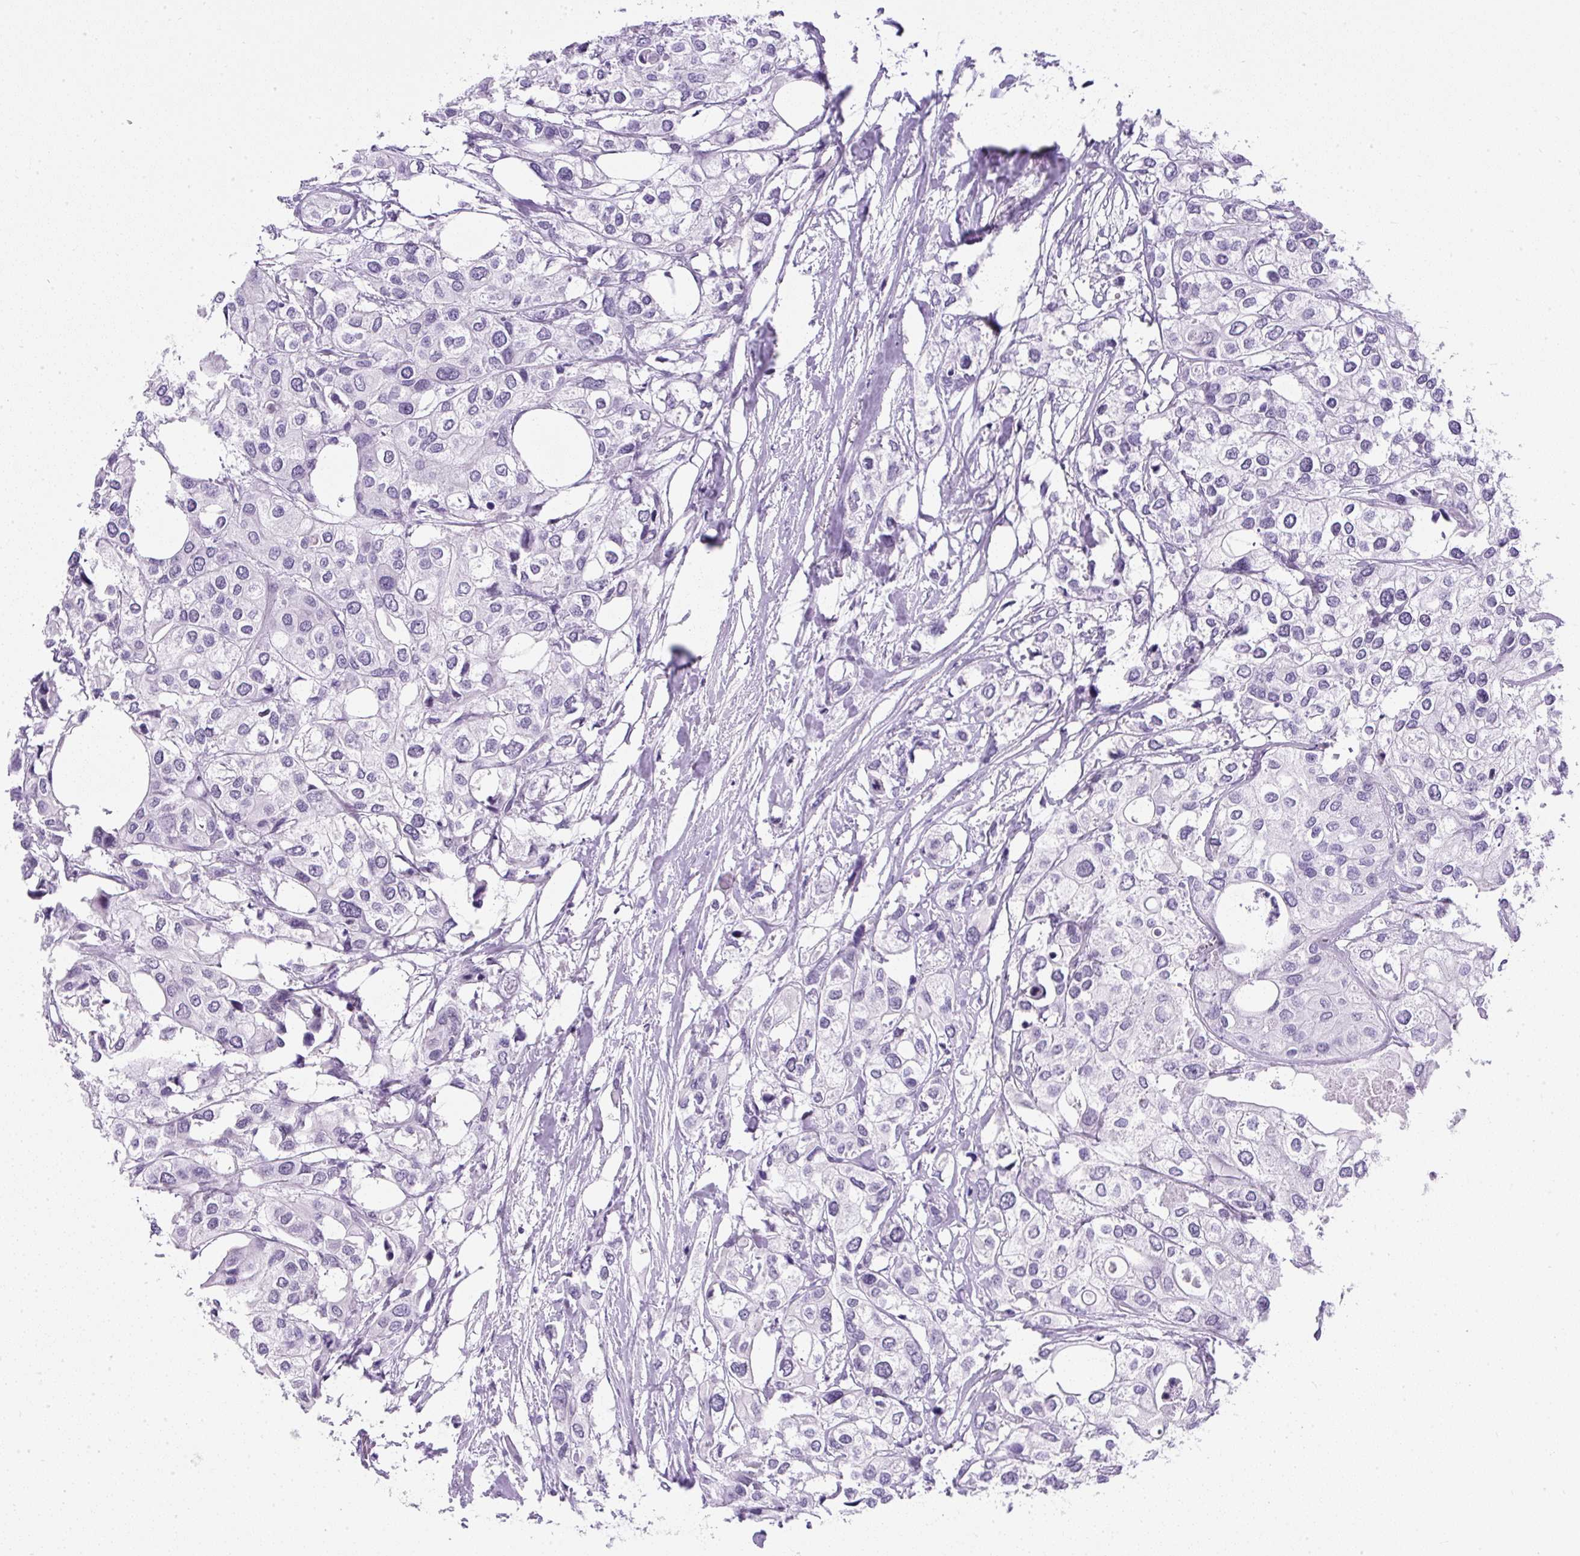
{"staining": {"intensity": "negative", "quantity": "none", "location": "none"}, "tissue": "urothelial cancer", "cell_type": "Tumor cells", "image_type": "cancer", "snomed": [{"axis": "morphology", "description": "Urothelial carcinoma, High grade"}, {"axis": "topography", "description": "Urinary bladder"}], "caption": "Immunohistochemistry of human urothelial cancer shows no positivity in tumor cells. (Immunohistochemistry (ihc), brightfield microscopy, high magnification).", "gene": "PLCXD2", "patient": {"sex": "male", "age": 64}}